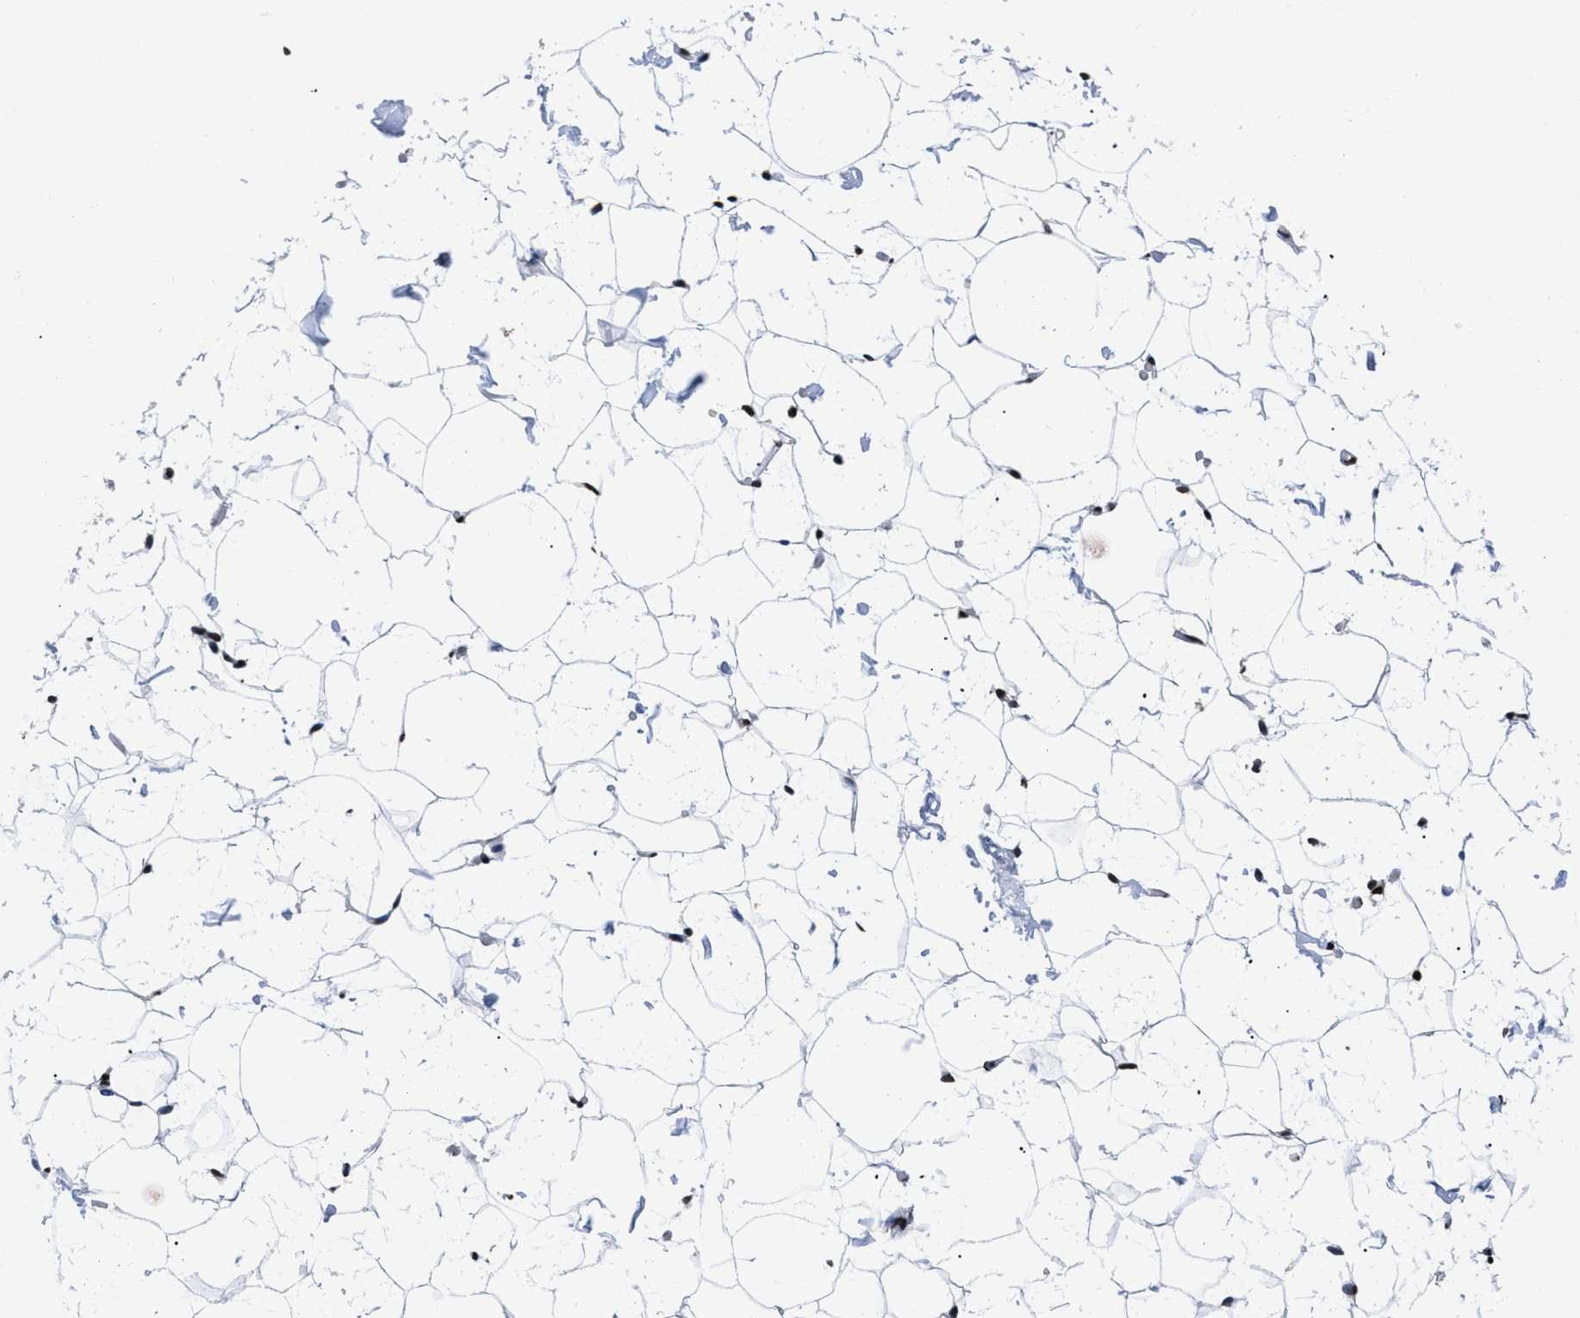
{"staining": {"intensity": "strong", "quantity": ">75%", "location": "nuclear"}, "tissue": "adipose tissue", "cell_type": "Adipocytes", "image_type": "normal", "snomed": [{"axis": "morphology", "description": "Normal tissue, NOS"}, {"axis": "topography", "description": "Breast"}, {"axis": "topography", "description": "Soft tissue"}], "caption": "Benign adipose tissue demonstrates strong nuclear staining in about >75% of adipocytes, visualized by immunohistochemistry.", "gene": "CALHM3", "patient": {"sex": "female", "age": 75}}